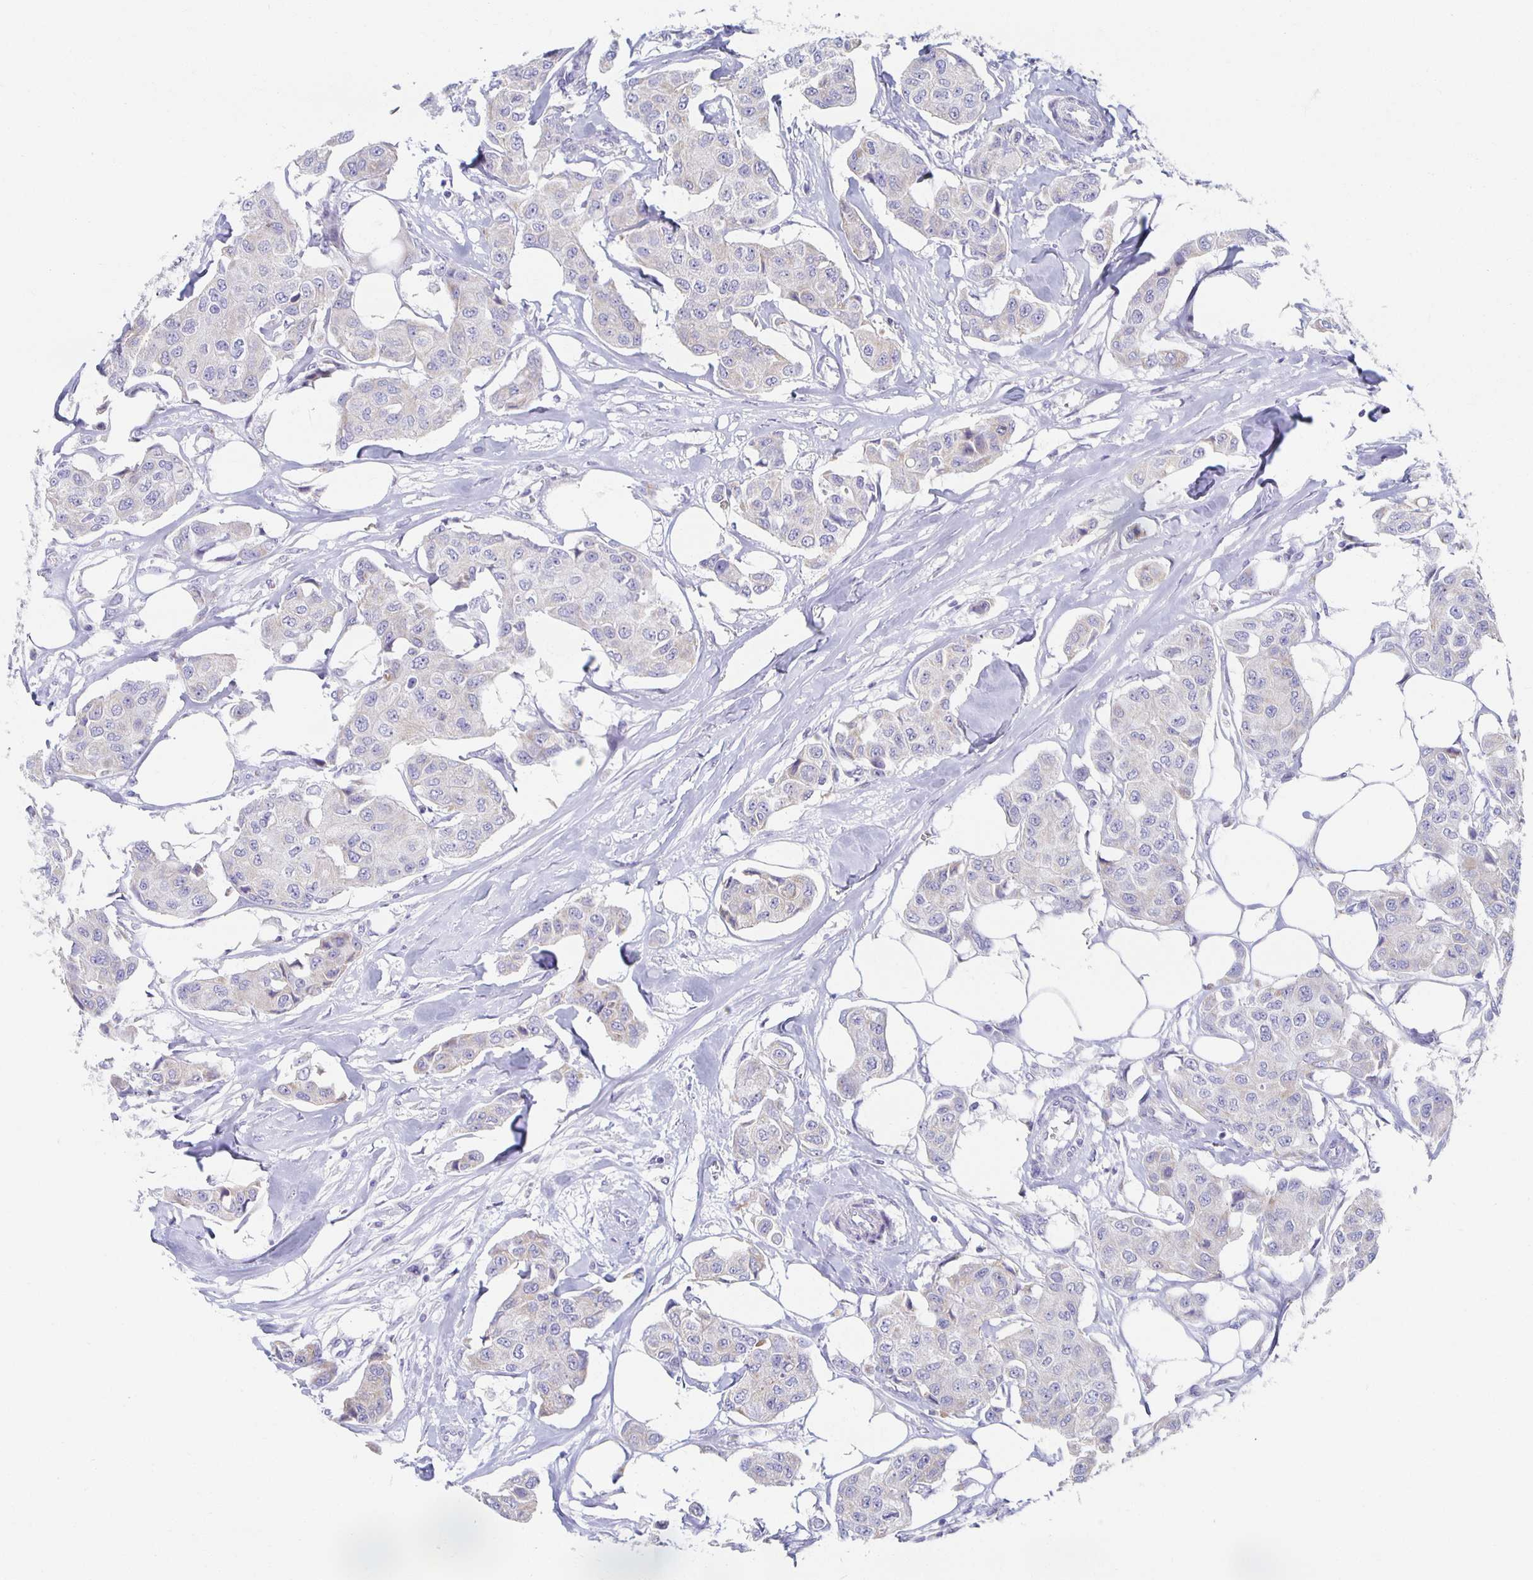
{"staining": {"intensity": "negative", "quantity": "none", "location": "none"}, "tissue": "breast cancer", "cell_type": "Tumor cells", "image_type": "cancer", "snomed": [{"axis": "morphology", "description": "Duct carcinoma"}, {"axis": "topography", "description": "Breast"}, {"axis": "topography", "description": "Lymph node"}], "caption": "An image of breast cancer stained for a protein reveals no brown staining in tumor cells.", "gene": "TEX44", "patient": {"sex": "female", "age": 80}}